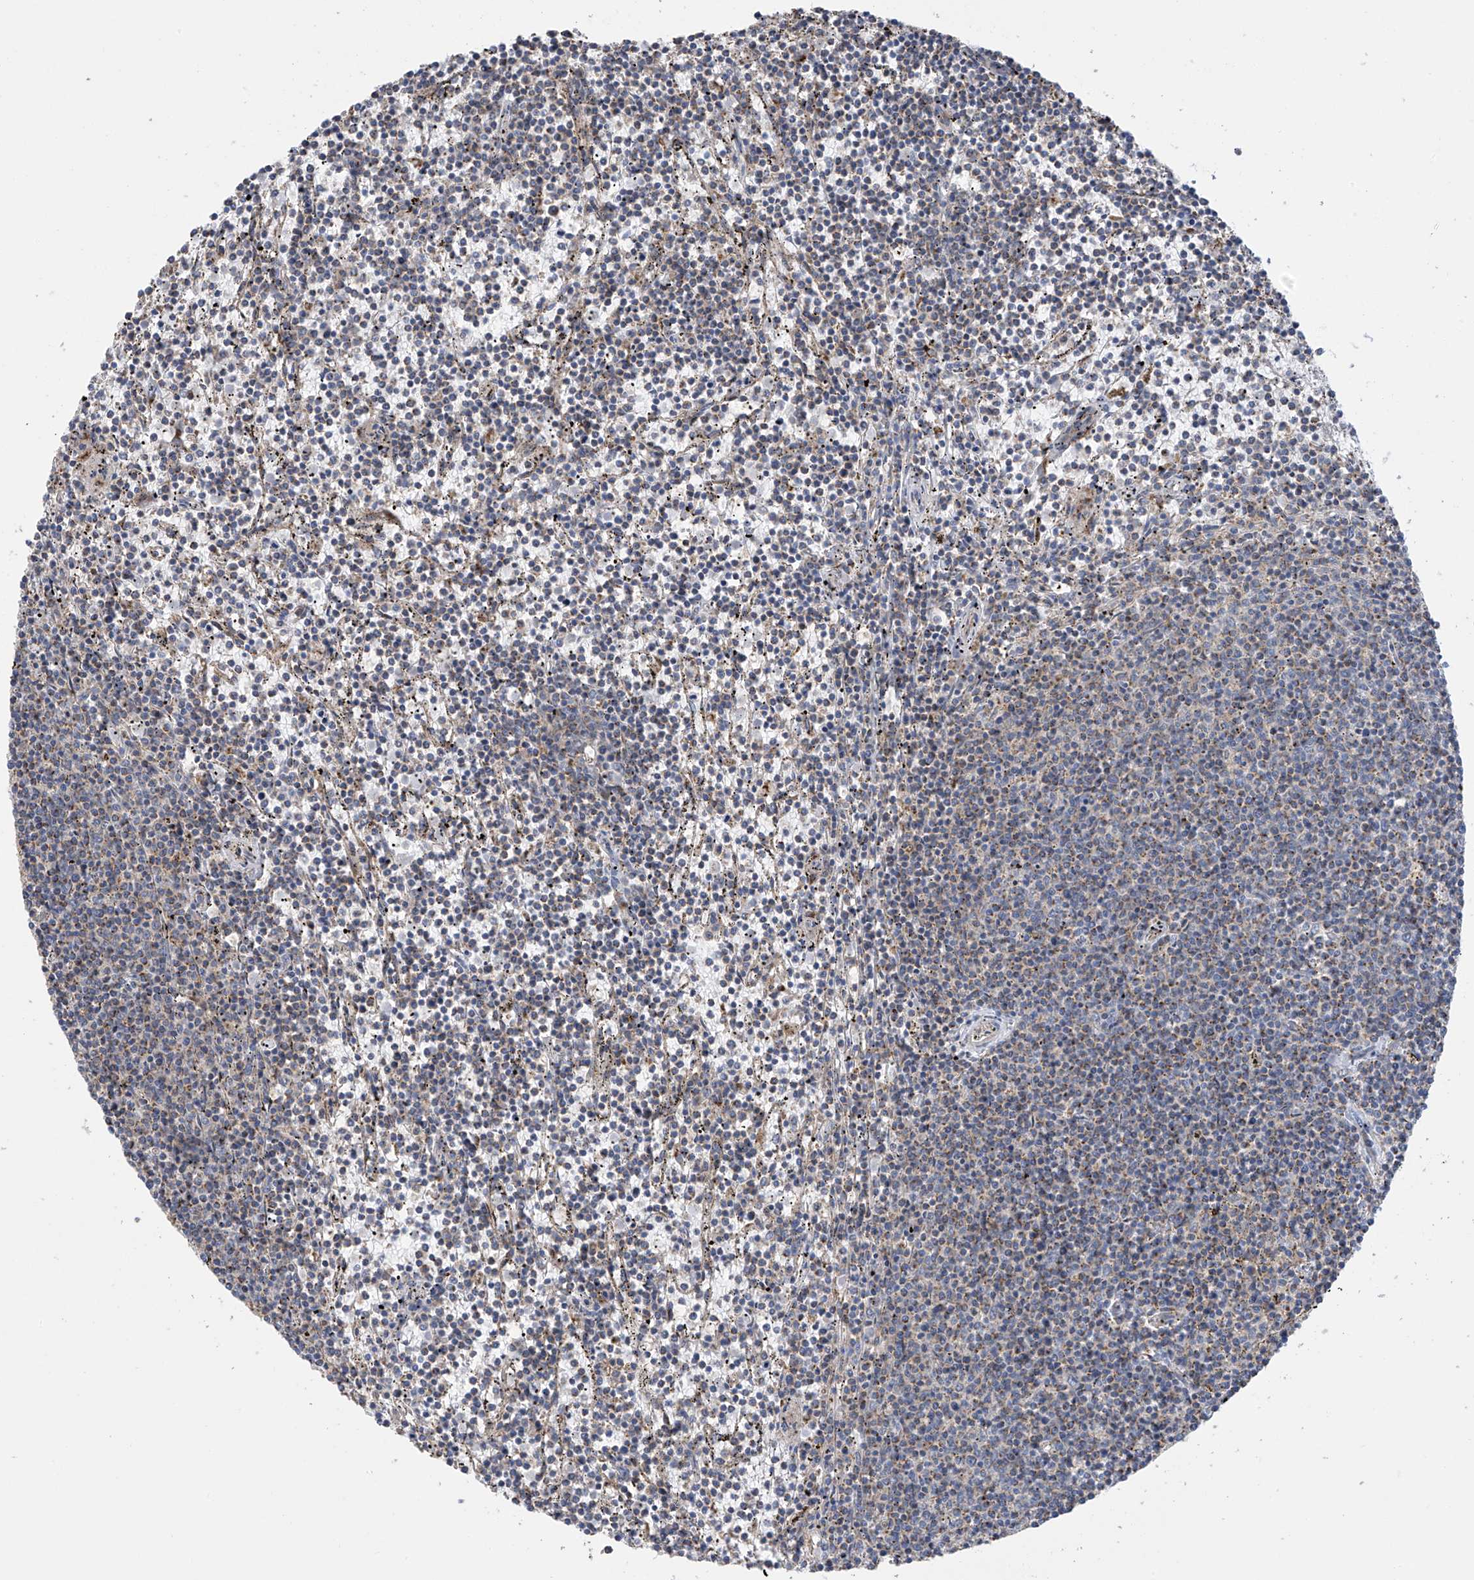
{"staining": {"intensity": "weak", "quantity": "25%-75%", "location": "cytoplasmic/membranous"}, "tissue": "lymphoma", "cell_type": "Tumor cells", "image_type": "cancer", "snomed": [{"axis": "morphology", "description": "Malignant lymphoma, non-Hodgkin's type, Low grade"}, {"axis": "topography", "description": "Spleen"}], "caption": "A brown stain labels weak cytoplasmic/membranous staining of a protein in low-grade malignant lymphoma, non-Hodgkin's type tumor cells.", "gene": "ITM2B", "patient": {"sex": "female", "age": 50}}